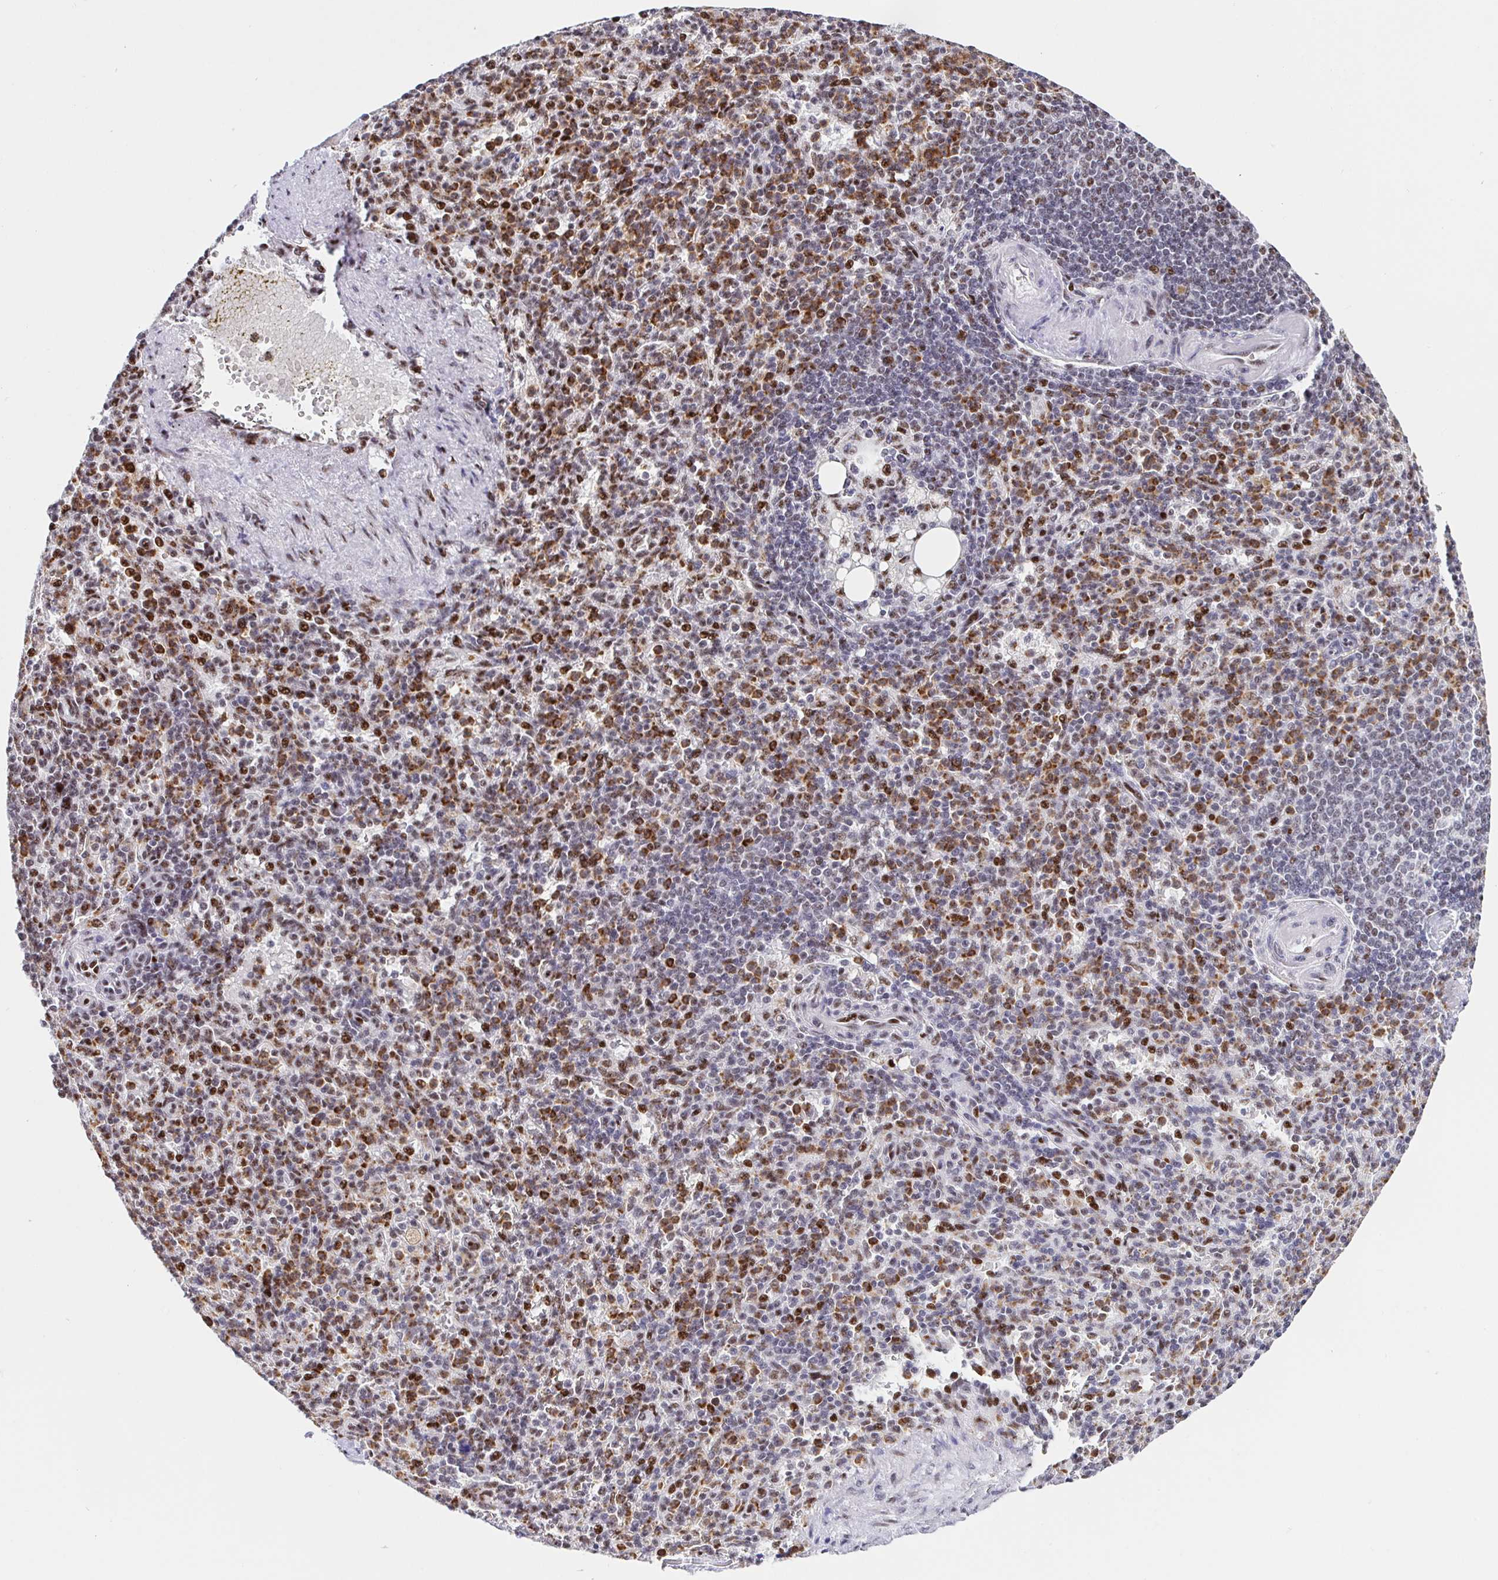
{"staining": {"intensity": "moderate", "quantity": "25%-75%", "location": "nuclear"}, "tissue": "spleen", "cell_type": "Cells in red pulp", "image_type": "normal", "snomed": [{"axis": "morphology", "description": "Normal tissue, NOS"}, {"axis": "topography", "description": "Spleen"}], "caption": "Immunohistochemical staining of normal spleen demonstrates medium levels of moderate nuclear staining in about 25%-75% of cells in red pulp.", "gene": "SETD5", "patient": {"sex": "female", "age": 74}}